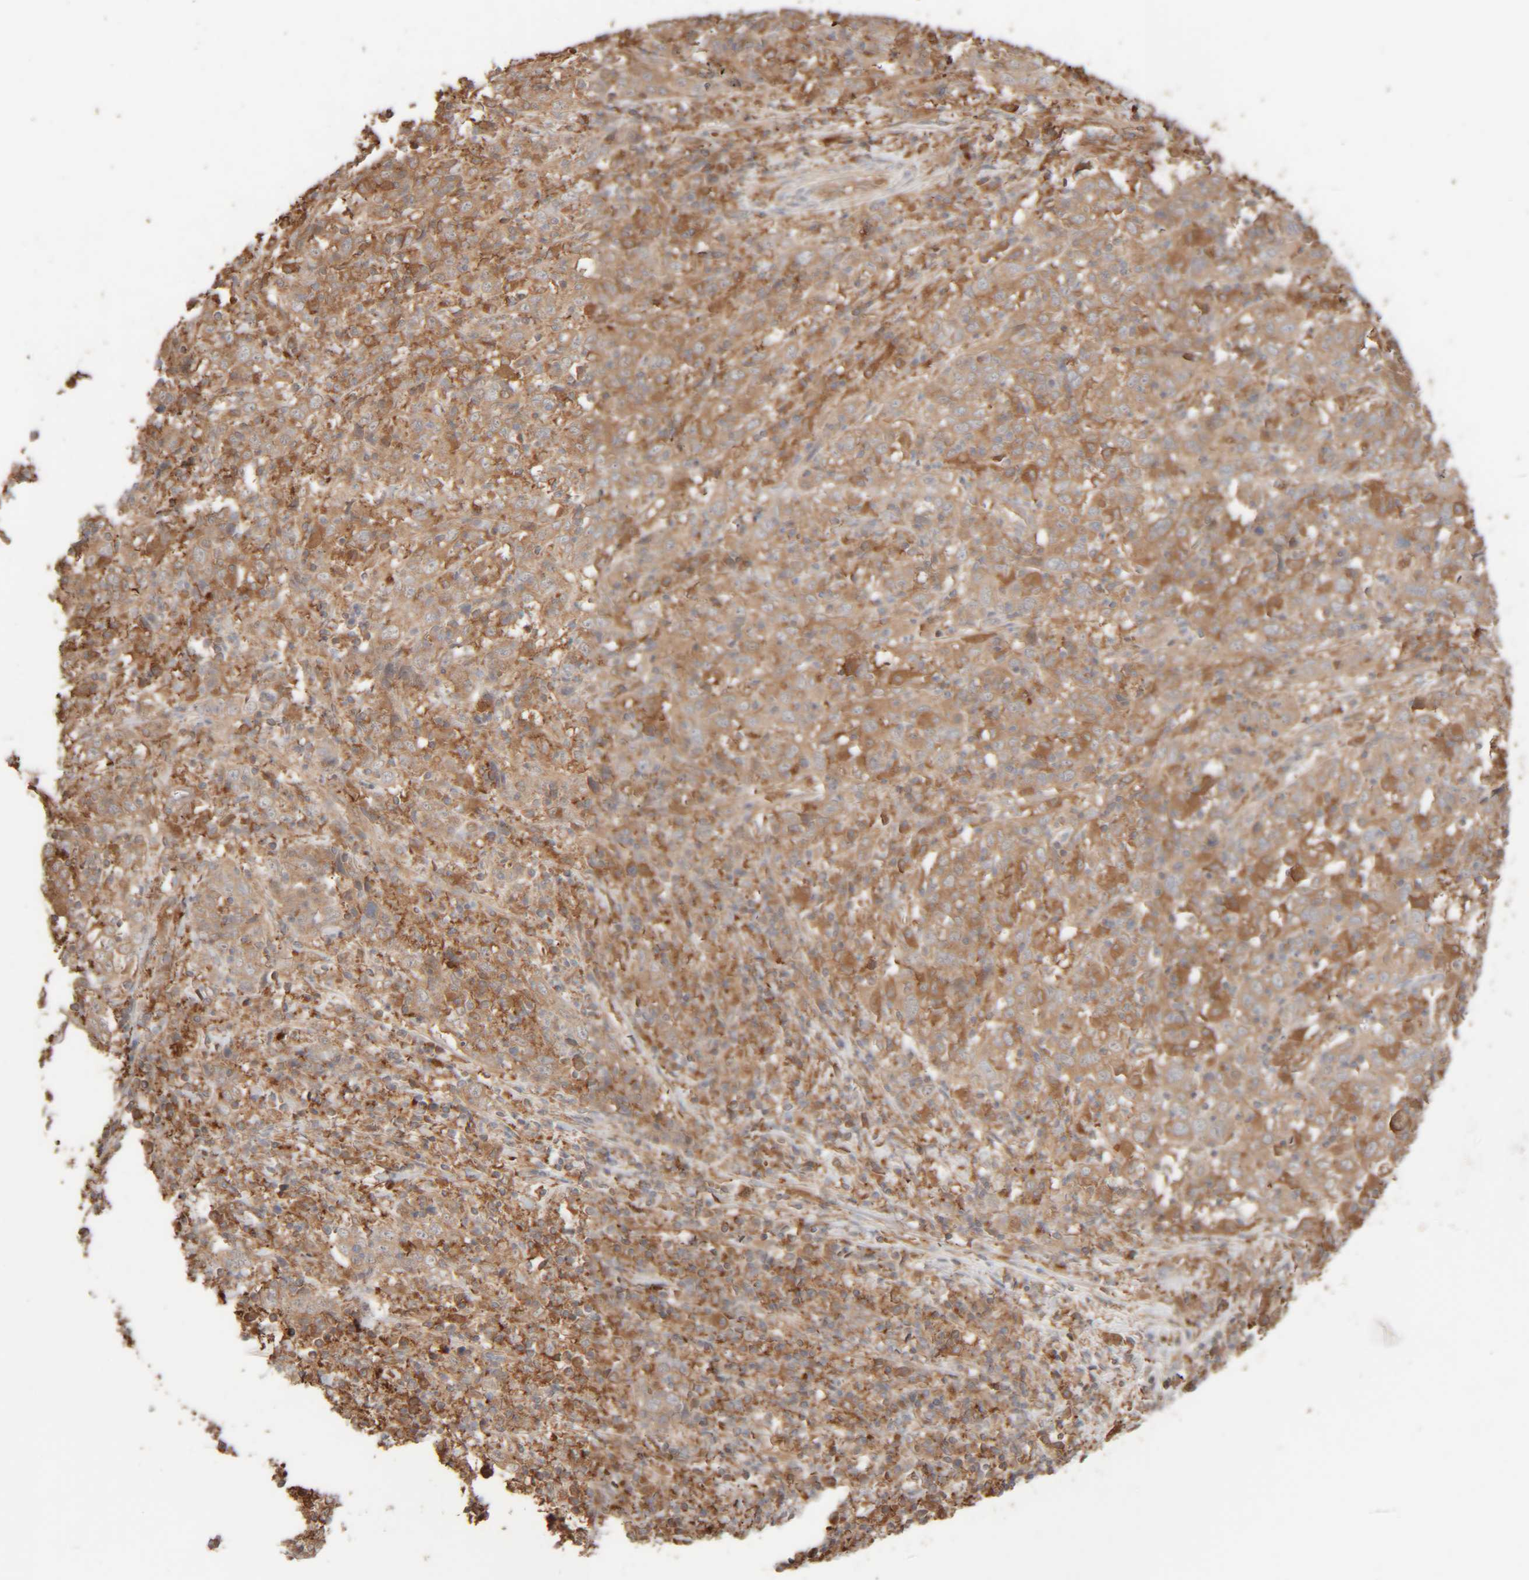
{"staining": {"intensity": "moderate", "quantity": ">75%", "location": "cytoplasmic/membranous"}, "tissue": "cervical cancer", "cell_type": "Tumor cells", "image_type": "cancer", "snomed": [{"axis": "morphology", "description": "Squamous cell carcinoma, NOS"}, {"axis": "topography", "description": "Cervix"}], "caption": "A medium amount of moderate cytoplasmic/membranous staining is appreciated in about >75% of tumor cells in cervical cancer (squamous cell carcinoma) tissue.", "gene": "TMEM192", "patient": {"sex": "female", "age": 46}}